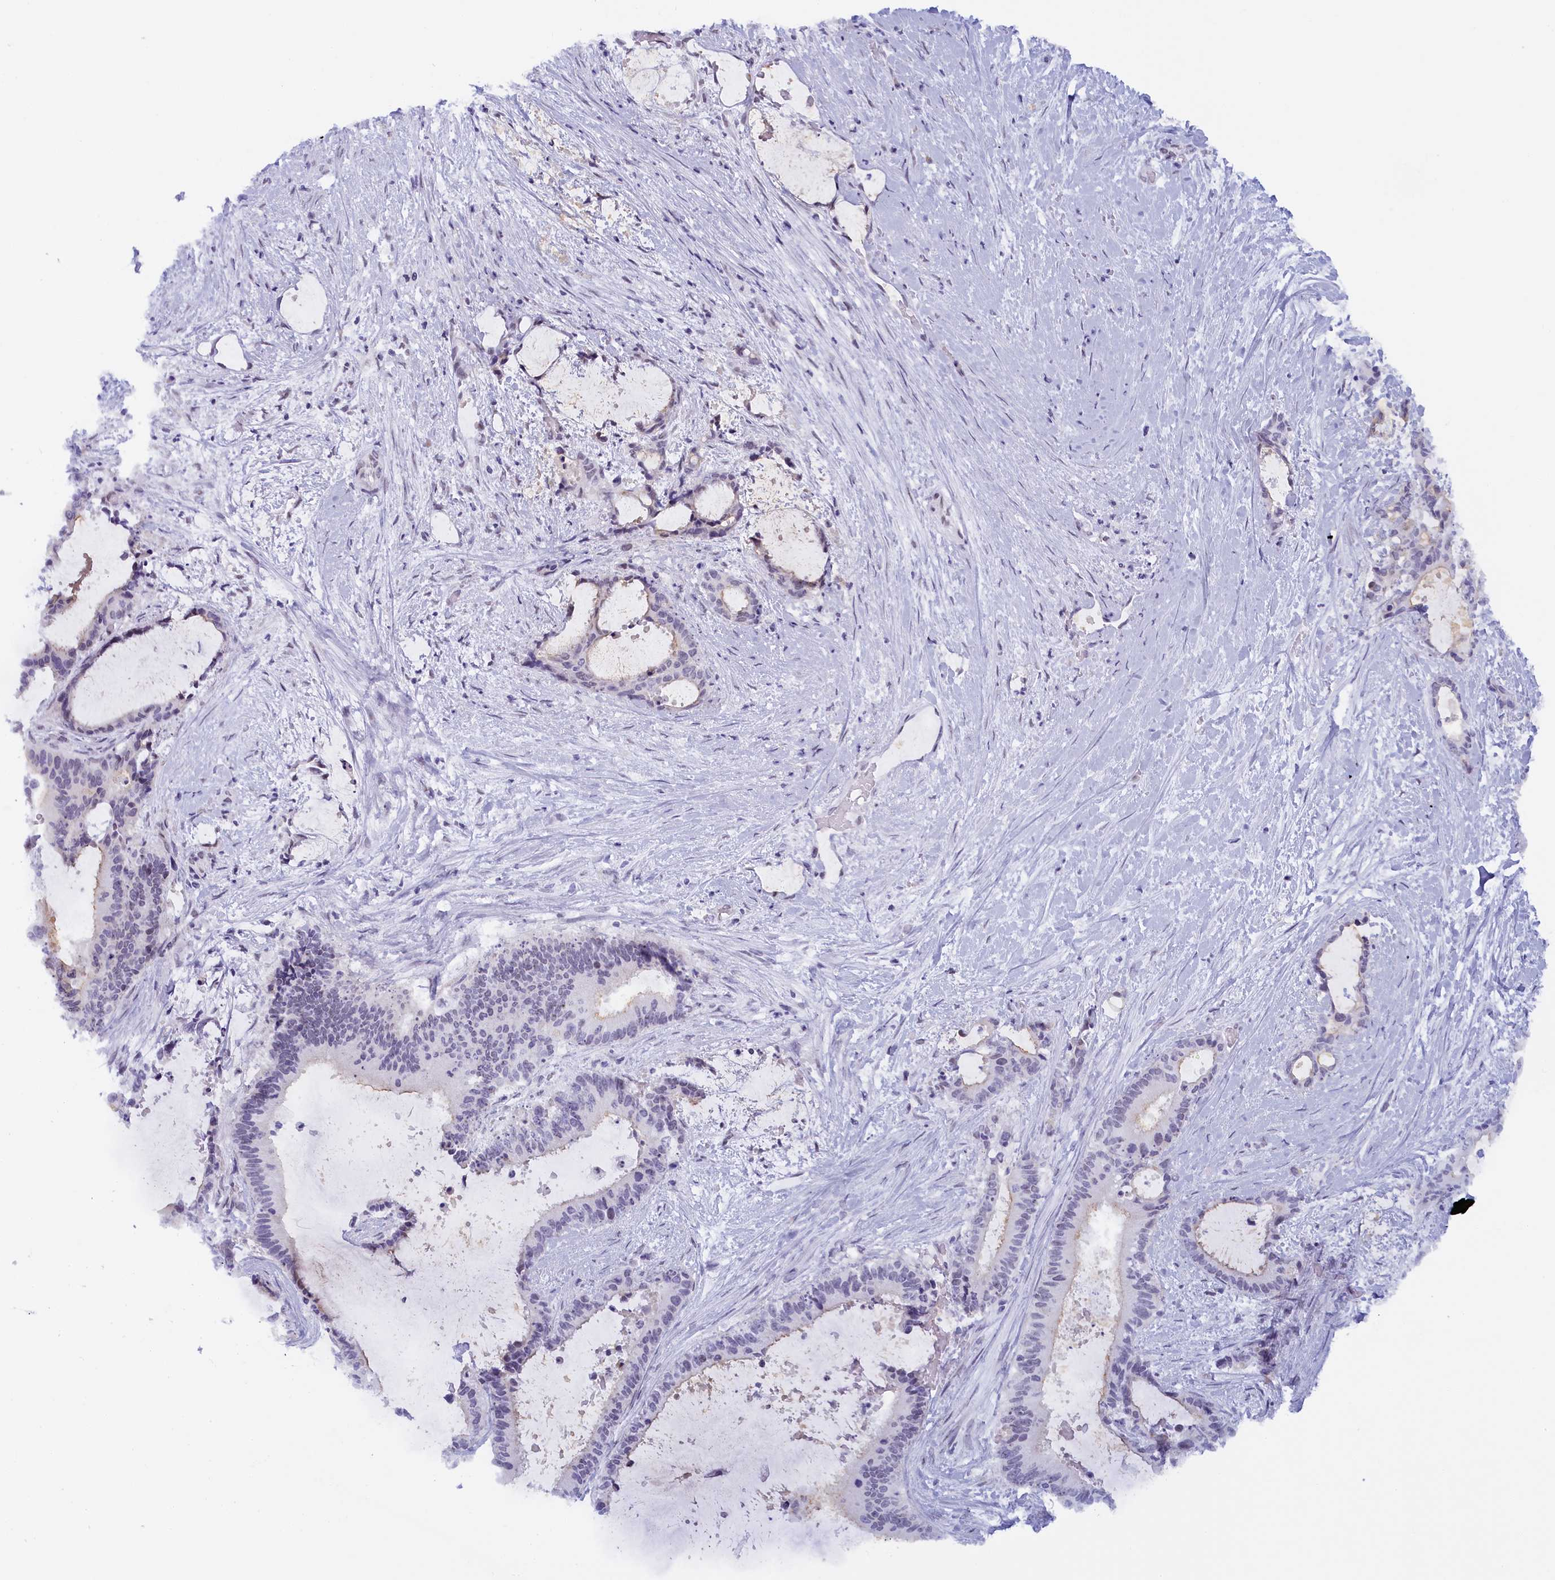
{"staining": {"intensity": "negative", "quantity": "none", "location": "none"}, "tissue": "liver cancer", "cell_type": "Tumor cells", "image_type": "cancer", "snomed": [{"axis": "morphology", "description": "Normal tissue, NOS"}, {"axis": "morphology", "description": "Cholangiocarcinoma"}, {"axis": "topography", "description": "Liver"}, {"axis": "topography", "description": "Peripheral nerve tissue"}], "caption": "Tumor cells show no significant protein expression in cholangiocarcinoma (liver). (DAB immunohistochemistry (IHC) visualized using brightfield microscopy, high magnification).", "gene": "SEC31B", "patient": {"sex": "female", "age": 73}}